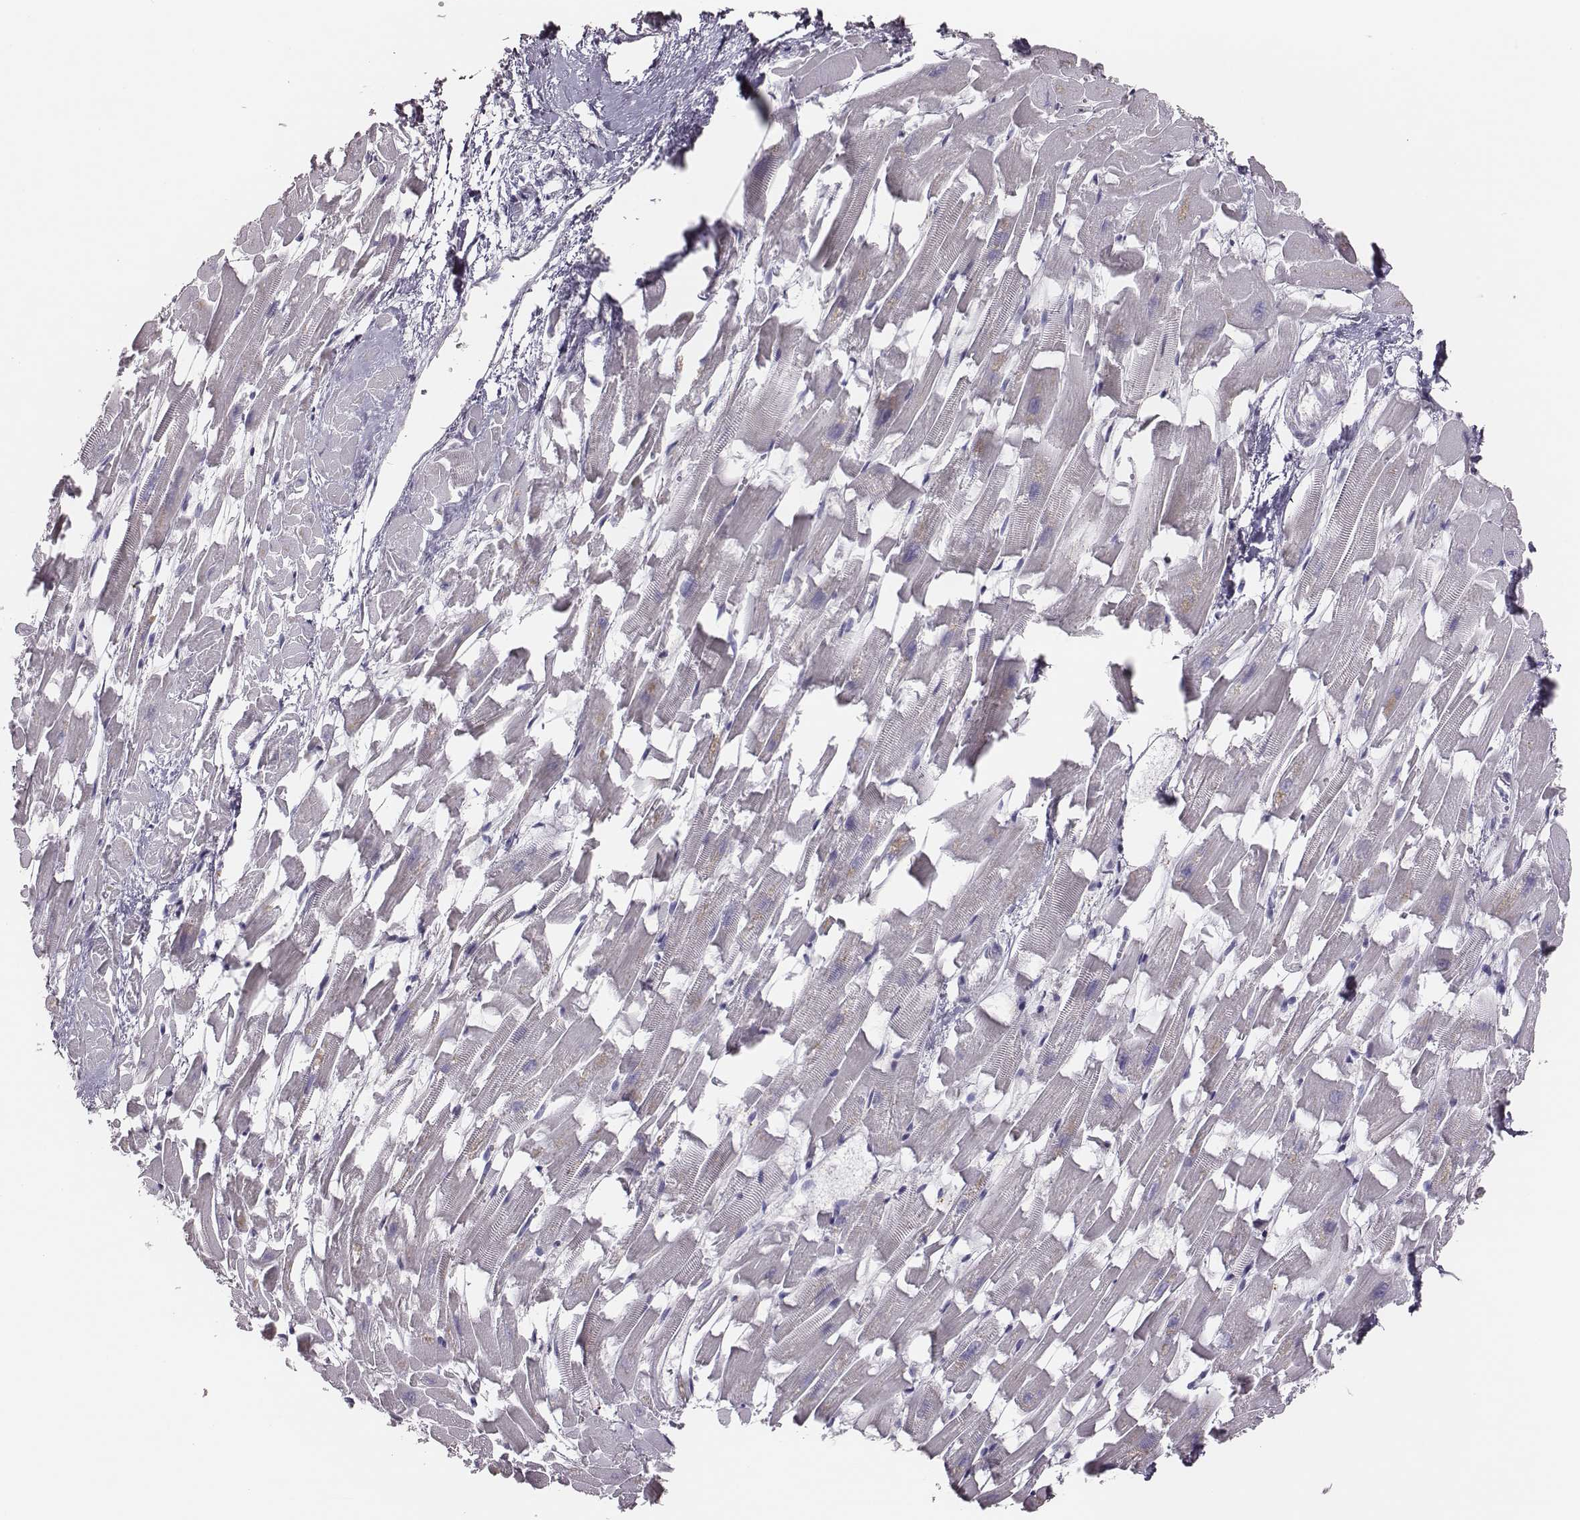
{"staining": {"intensity": "negative", "quantity": "none", "location": "none"}, "tissue": "heart muscle", "cell_type": "Cardiomyocytes", "image_type": "normal", "snomed": [{"axis": "morphology", "description": "Normal tissue, NOS"}, {"axis": "topography", "description": "Heart"}], "caption": "Immunohistochemical staining of normal heart muscle shows no significant positivity in cardiomyocytes.", "gene": "SCML2", "patient": {"sex": "female", "age": 64}}